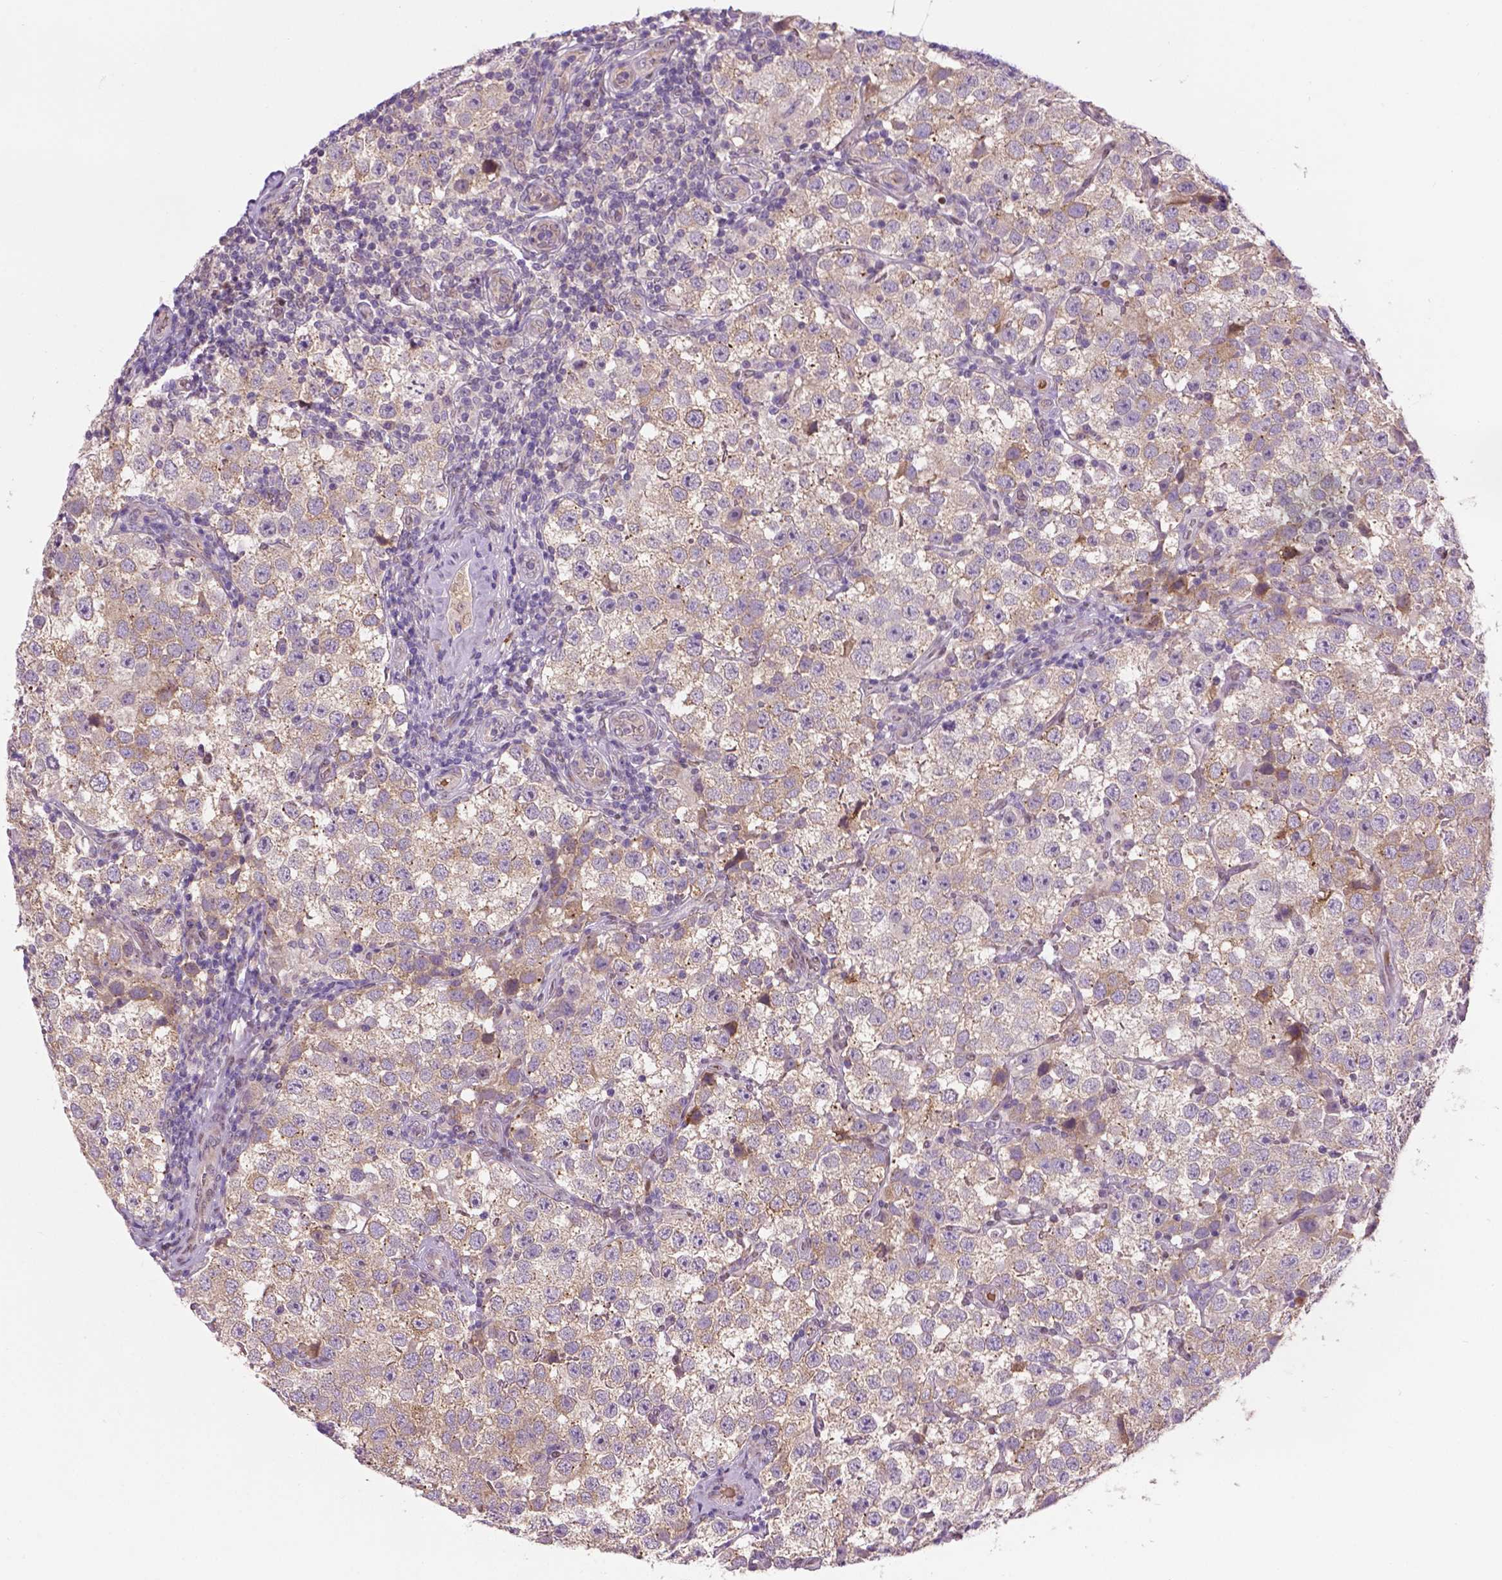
{"staining": {"intensity": "weak", "quantity": "<25%", "location": "cytoplasmic/membranous"}, "tissue": "testis cancer", "cell_type": "Tumor cells", "image_type": "cancer", "snomed": [{"axis": "morphology", "description": "Seminoma, NOS"}, {"axis": "topography", "description": "Testis"}], "caption": "Immunohistochemistry (IHC) photomicrograph of neoplastic tissue: seminoma (testis) stained with DAB displays no significant protein staining in tumor cells. Brightfield microscopy of immunohistochemistry stained with DAB (3,3'-diaminobenzidine) (brown) and hematoxylin (blue), captured at high magnification.", "gene": "IRF6", "patient": {"sex": "male", "age": 37}}